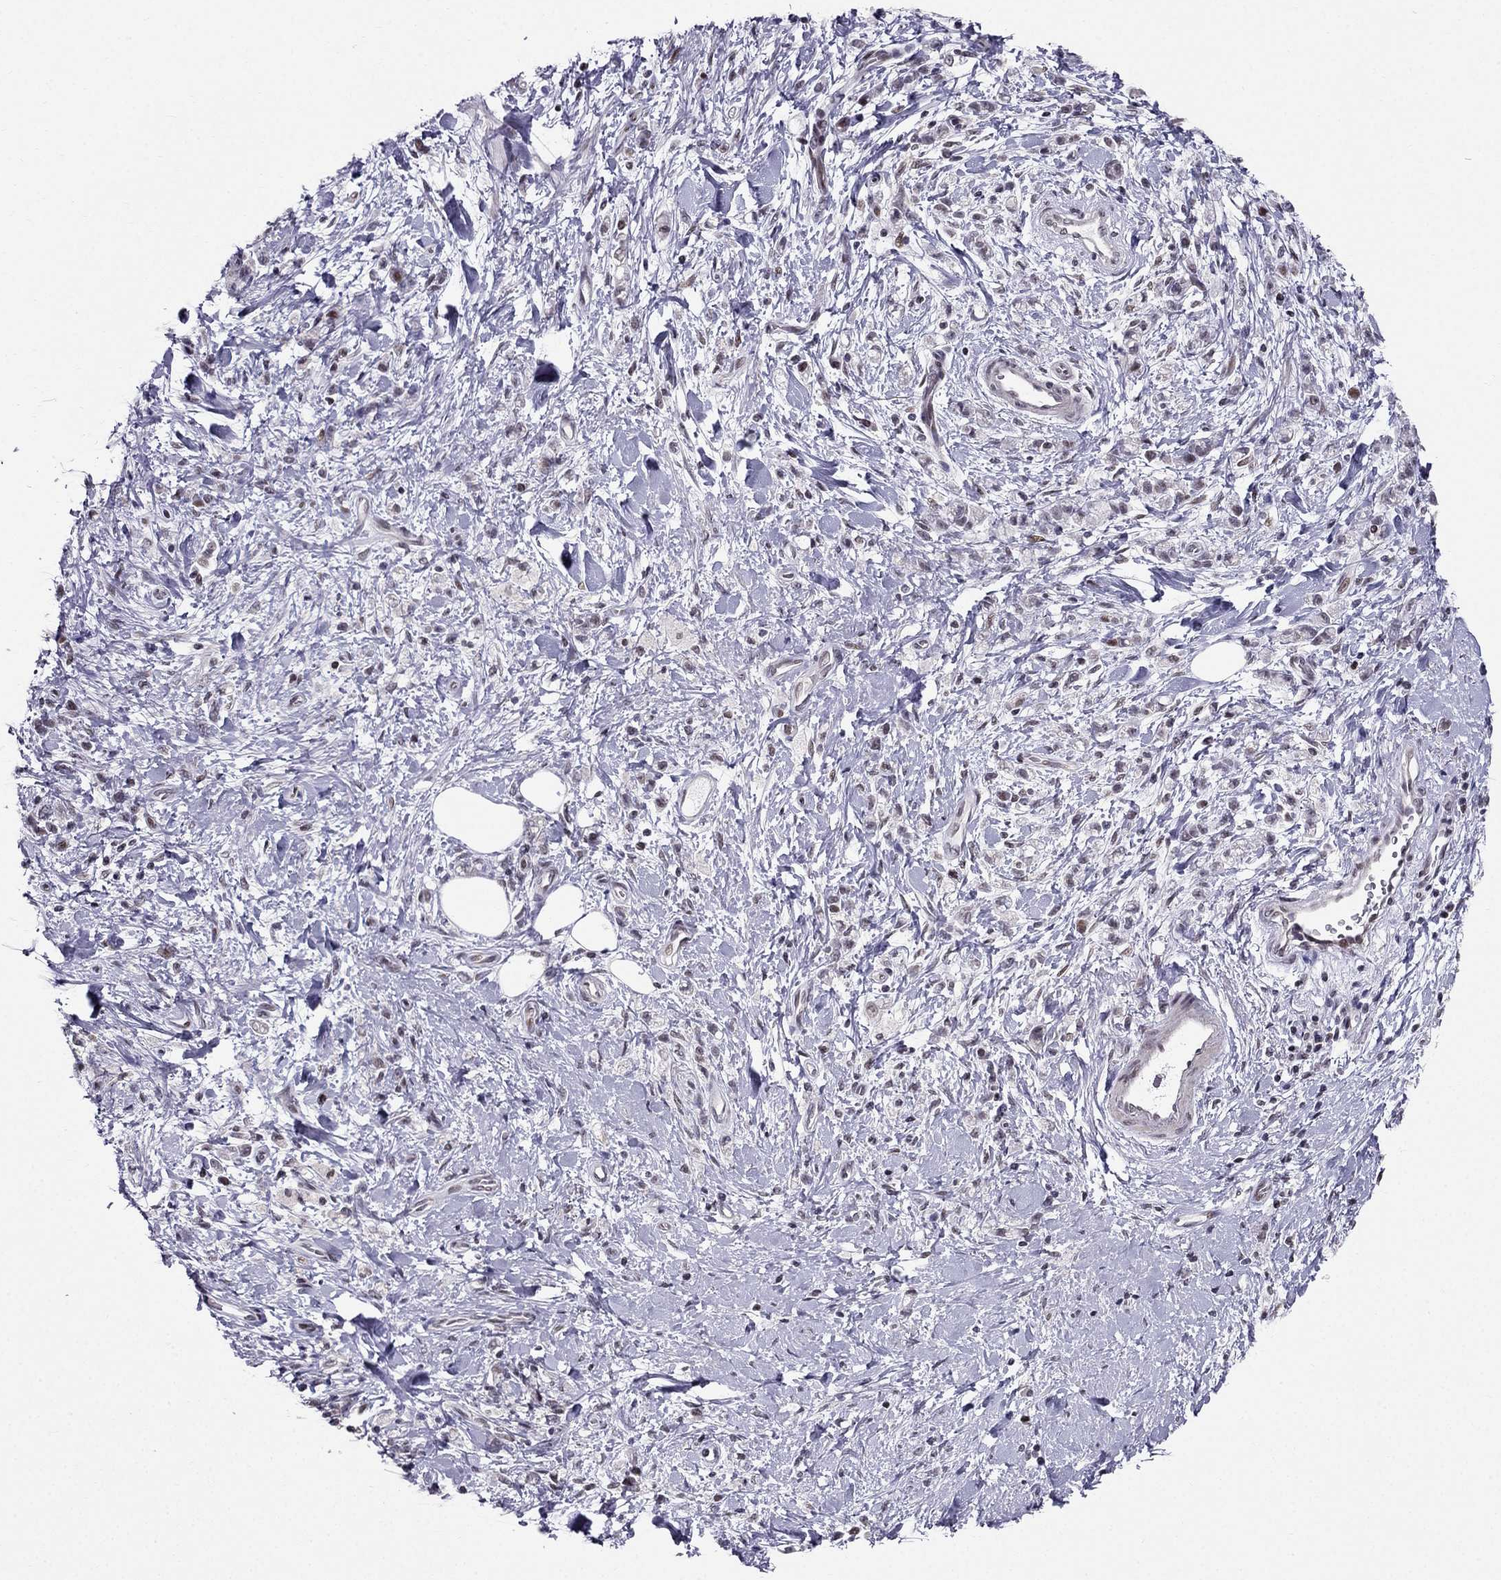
{"staining": {"intensity": "weak", "quantity": "<25%", "location": "nuclear"}, "tissue": "stomach cancer", "cell_type": "Tumor cells", "image_type": "cancer", "snomed": [{"axis": "morphology", "description": "Adenocarcinoma, NOS"}, {"axis": "topography", "description": "Stomach"}], "caption": "Immunohistochemistry (IHC) micrograph of stomach cancer stained for a protein (brown), which displays no positivity in tumor cells.", "gene": "RPRD2", "patient": {"sex": "male", "age": 77}}